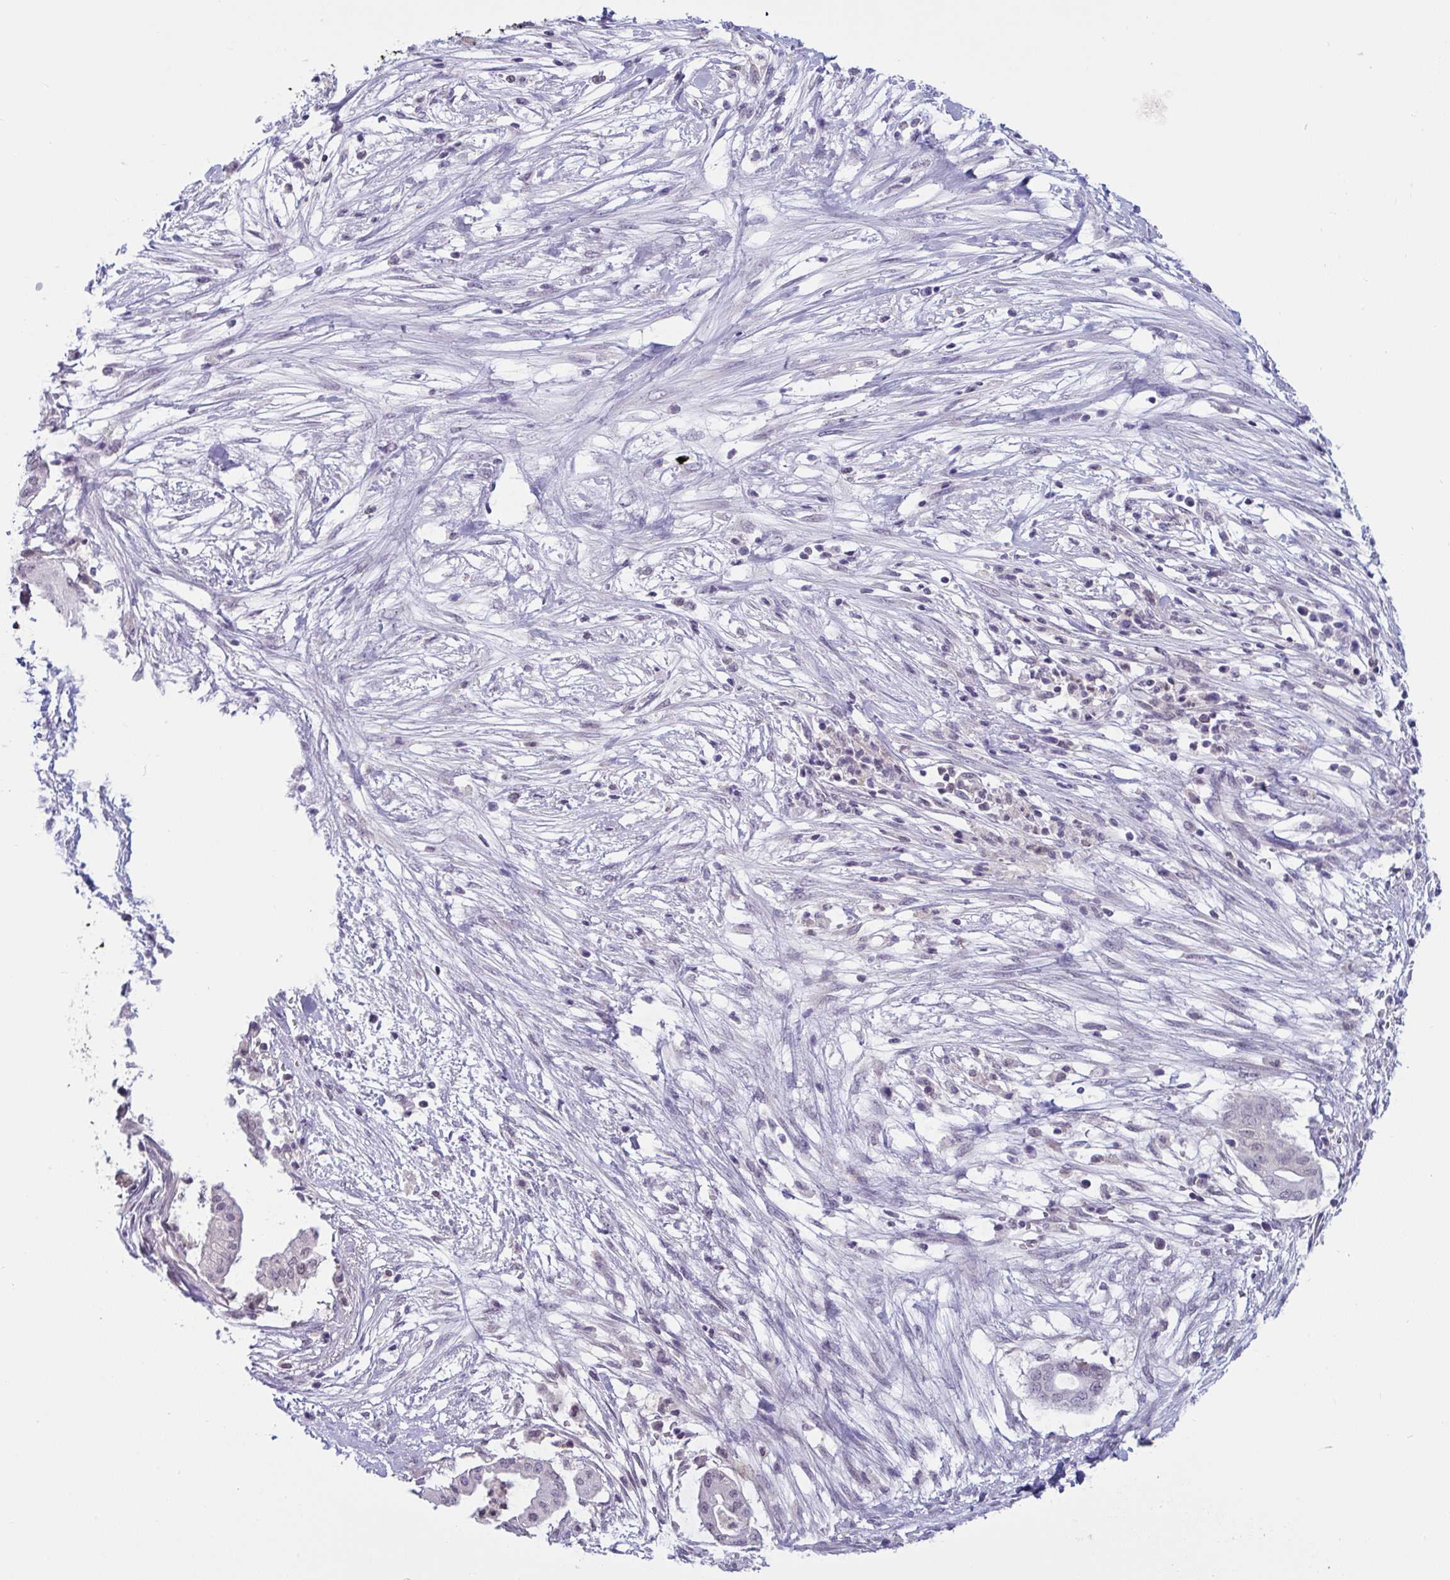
{"staining": {"intensity": "negative", "quantity": "none", "location": "none"}, "tissue": "pancreatic cancer", "cell_type": "Tumor cells", "image_type": "cancer", "snomed": [{"axis": "morphology", "description": "Adenocarcinoma, NOS"}, {"axis": "topography", "description": "Pancreas"}], "caption": "The IHC photomicrograph has no significant staining in tumor cells of adenocarcinoma (pancreatic) tissue. (Brightfield microscopy of DAB immunohistochemistry at high magnification).", "gene": "TSN", "patient": {"sex": "male", "age": 68}}